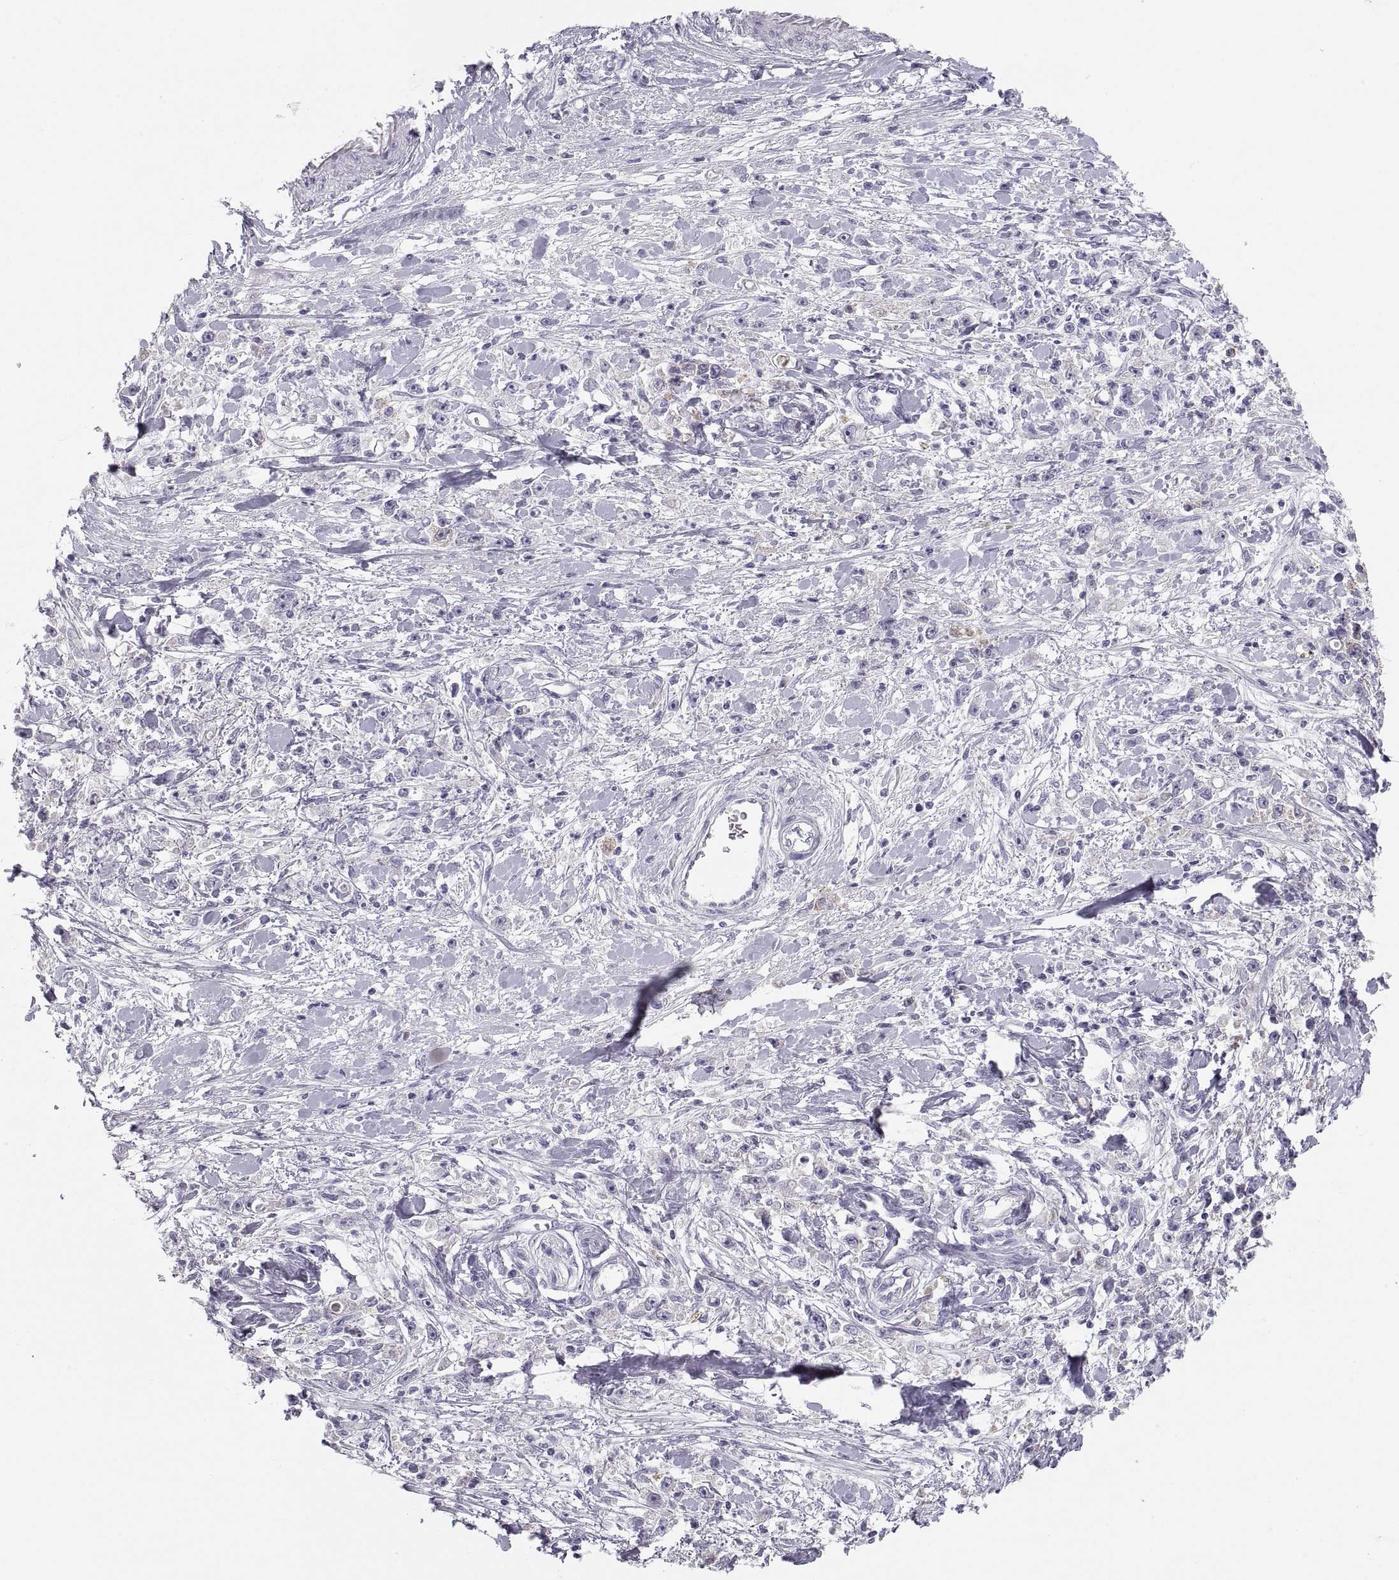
{"staining": {"intensity": "weak", "quantity": "<25%", "location": "cytoplasmic/membranous"}, "tissue": "stomach cancer", "cell_type": "Tumor cells", "image_type": "cancer", "snomed": [{"axis": "morphology", "description": "Adenocarcinoma, NOS"}, {"axis": "topography", "description": "Stomach"}], "caption": "Stomach cancer stained for a protein using immunohistochemistry (IHC) exhibits no expression tumor cells.", "gene": "MAGEB2", "patient": {"sex": "female", "age": 59}}